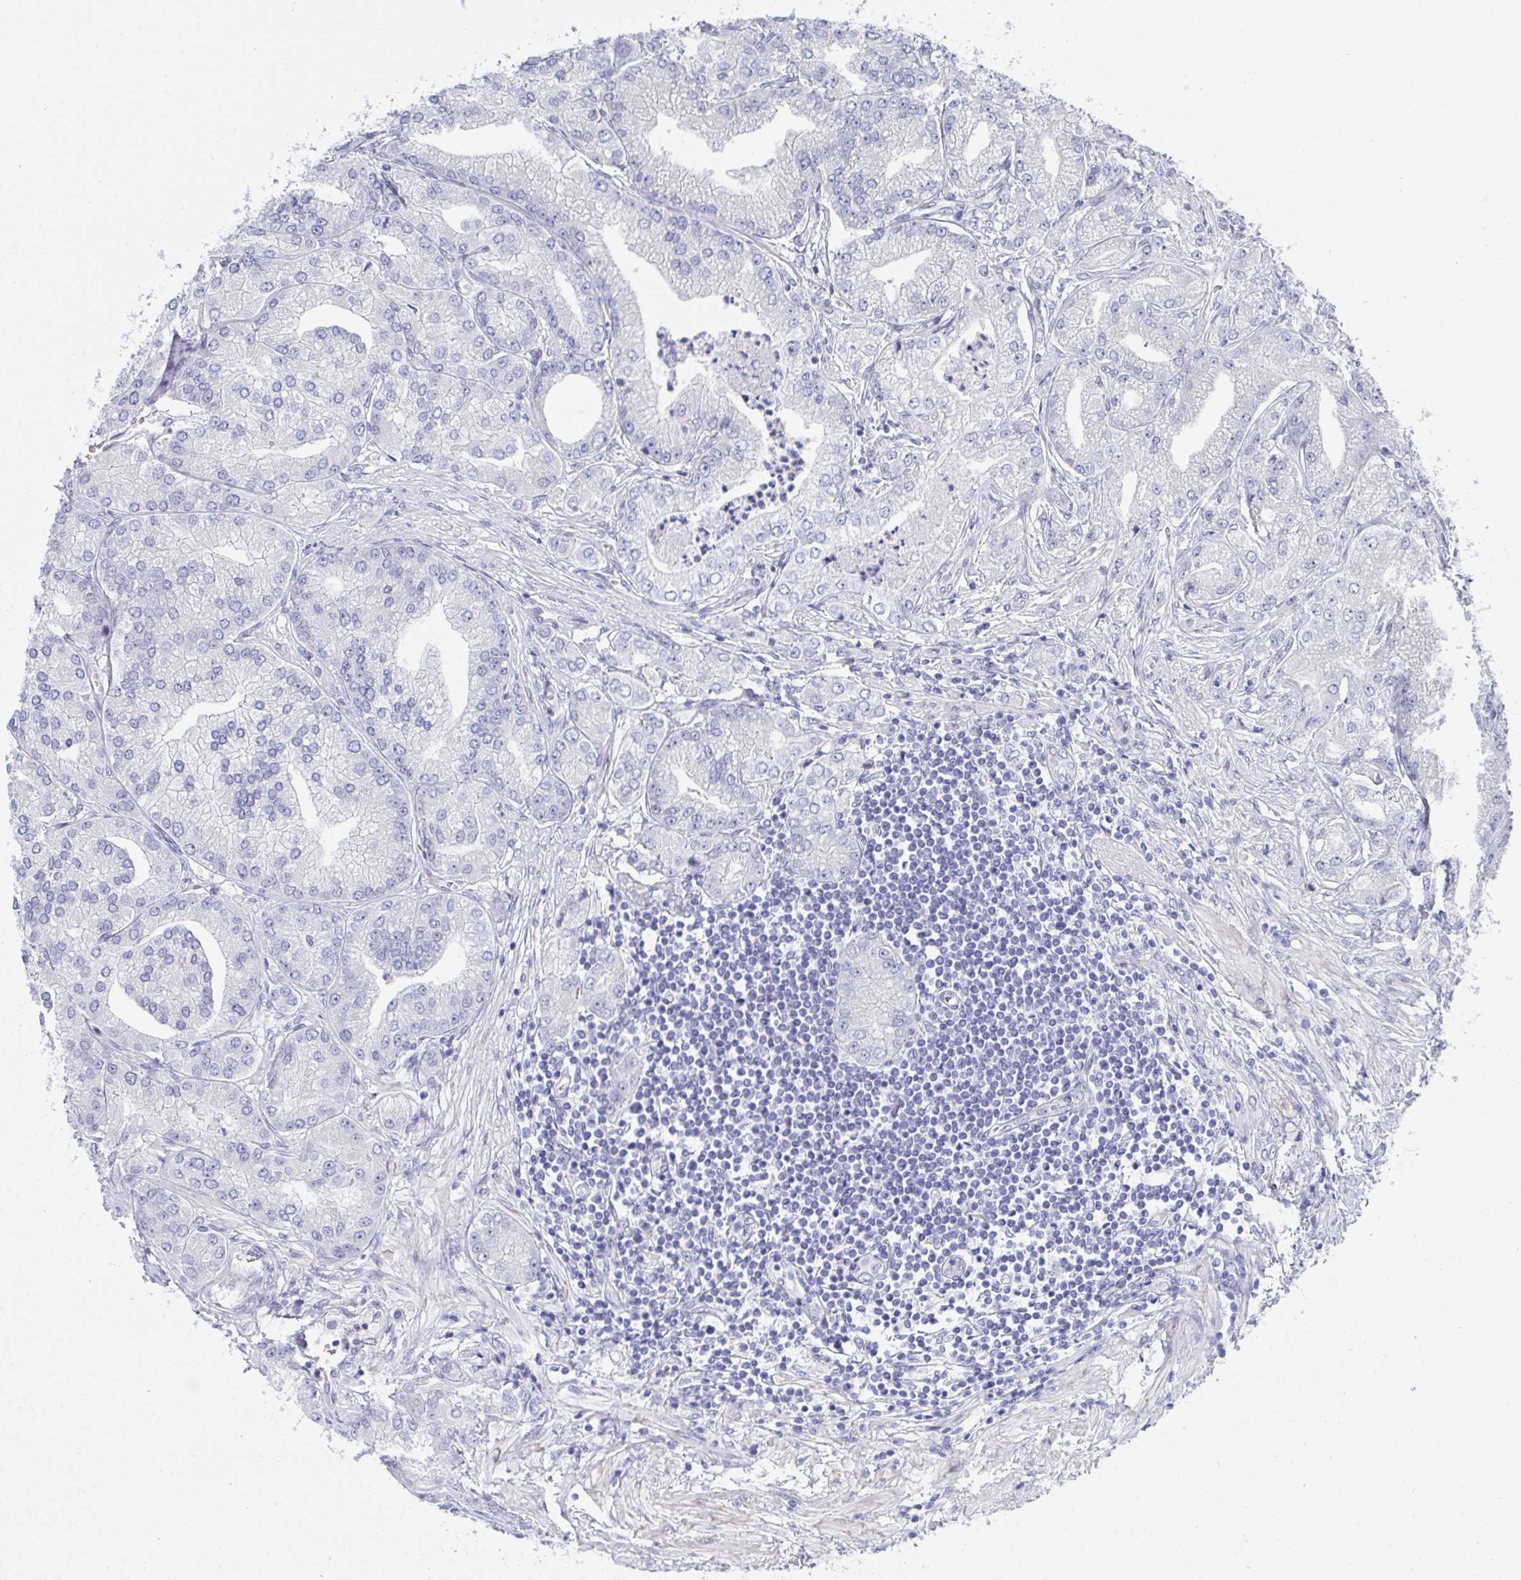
{"staining": {"intensity": "negative", "quantity": "none", "location": "none"}, "tissue": "prostate cancer", "cell_type": "Tumor cells", "image_type": "cancer", "snomed": [{"axis": "morphology", "description": "Adenocarcinoma, High grade"}, {"axis": "topography", "description": "Prostate"}], "caption": "The photomicrograph exhibits no staining of tumor cells in prostate cancer.", "gene": "MFSD4A", "patient": {"sex": "male", "age": 61}}